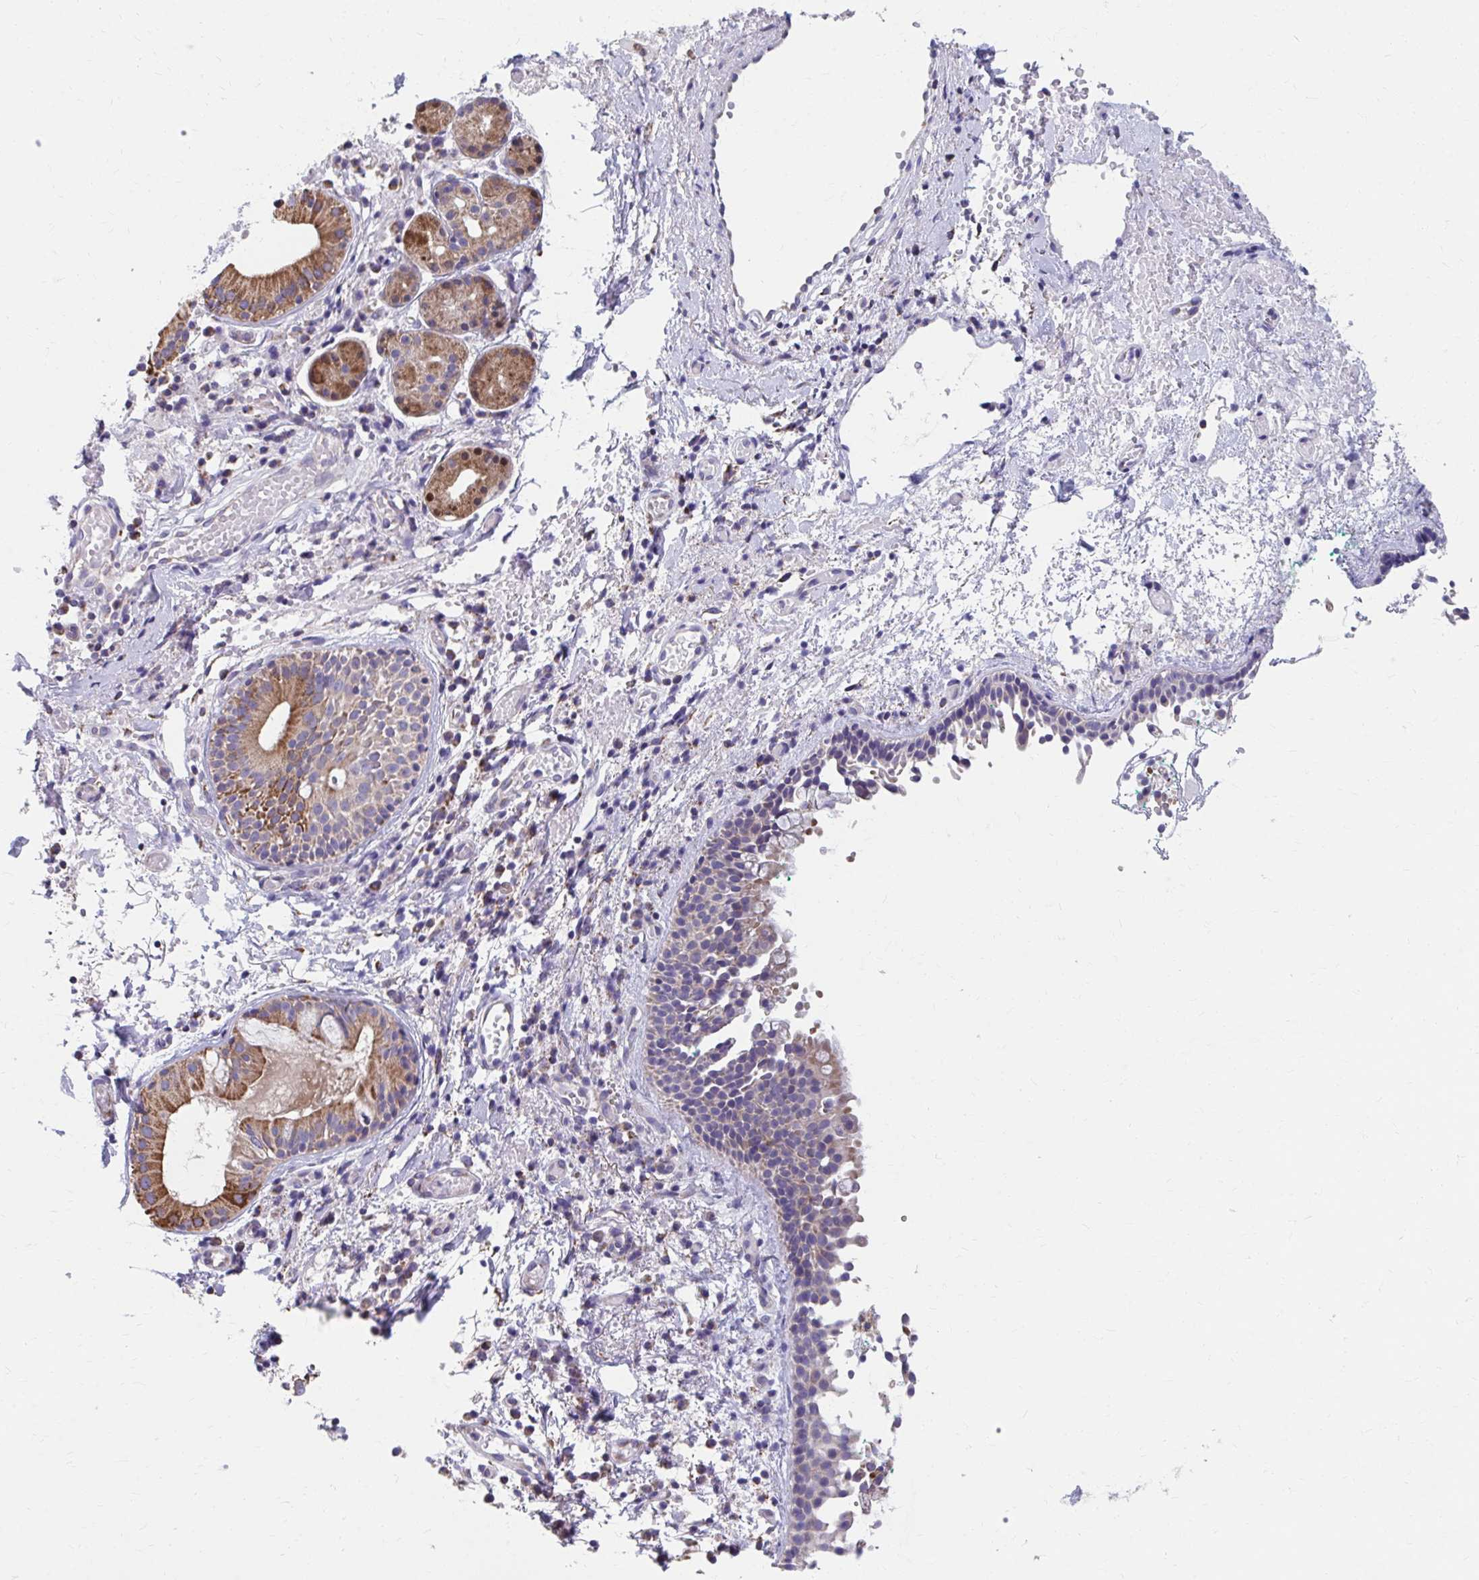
{"staining": {"intensity": "moderate", "quantity": "25%-75%", "location": "cytoplasmic/membranous"}, "tissue": "nasopharynx", "cell_type": "Respiratory epithelial cells", "image_type": "normal", "snomed": [{"axis": "morphology", "description": "Normal tissue, NOS"}, {"axis": "morphology", "description": "Basal cell carcinoma"}, {"axis": "topography", "description": "Cartilage tissue"}, {"axis": "topography", "description": "Nasopharynx"}, {"axis": "topography", "description": "Oral tissue"}], "caption": "This histopathology image demonstrates IHC staining of unremarkable nasopharynx, with medium moderate cytoplasmic/membranous positivity in approximately 25%-75% of respiratory epithelial cells.", "gene": "RCC1L", "patient": {"sex": "female", "age": 77}}